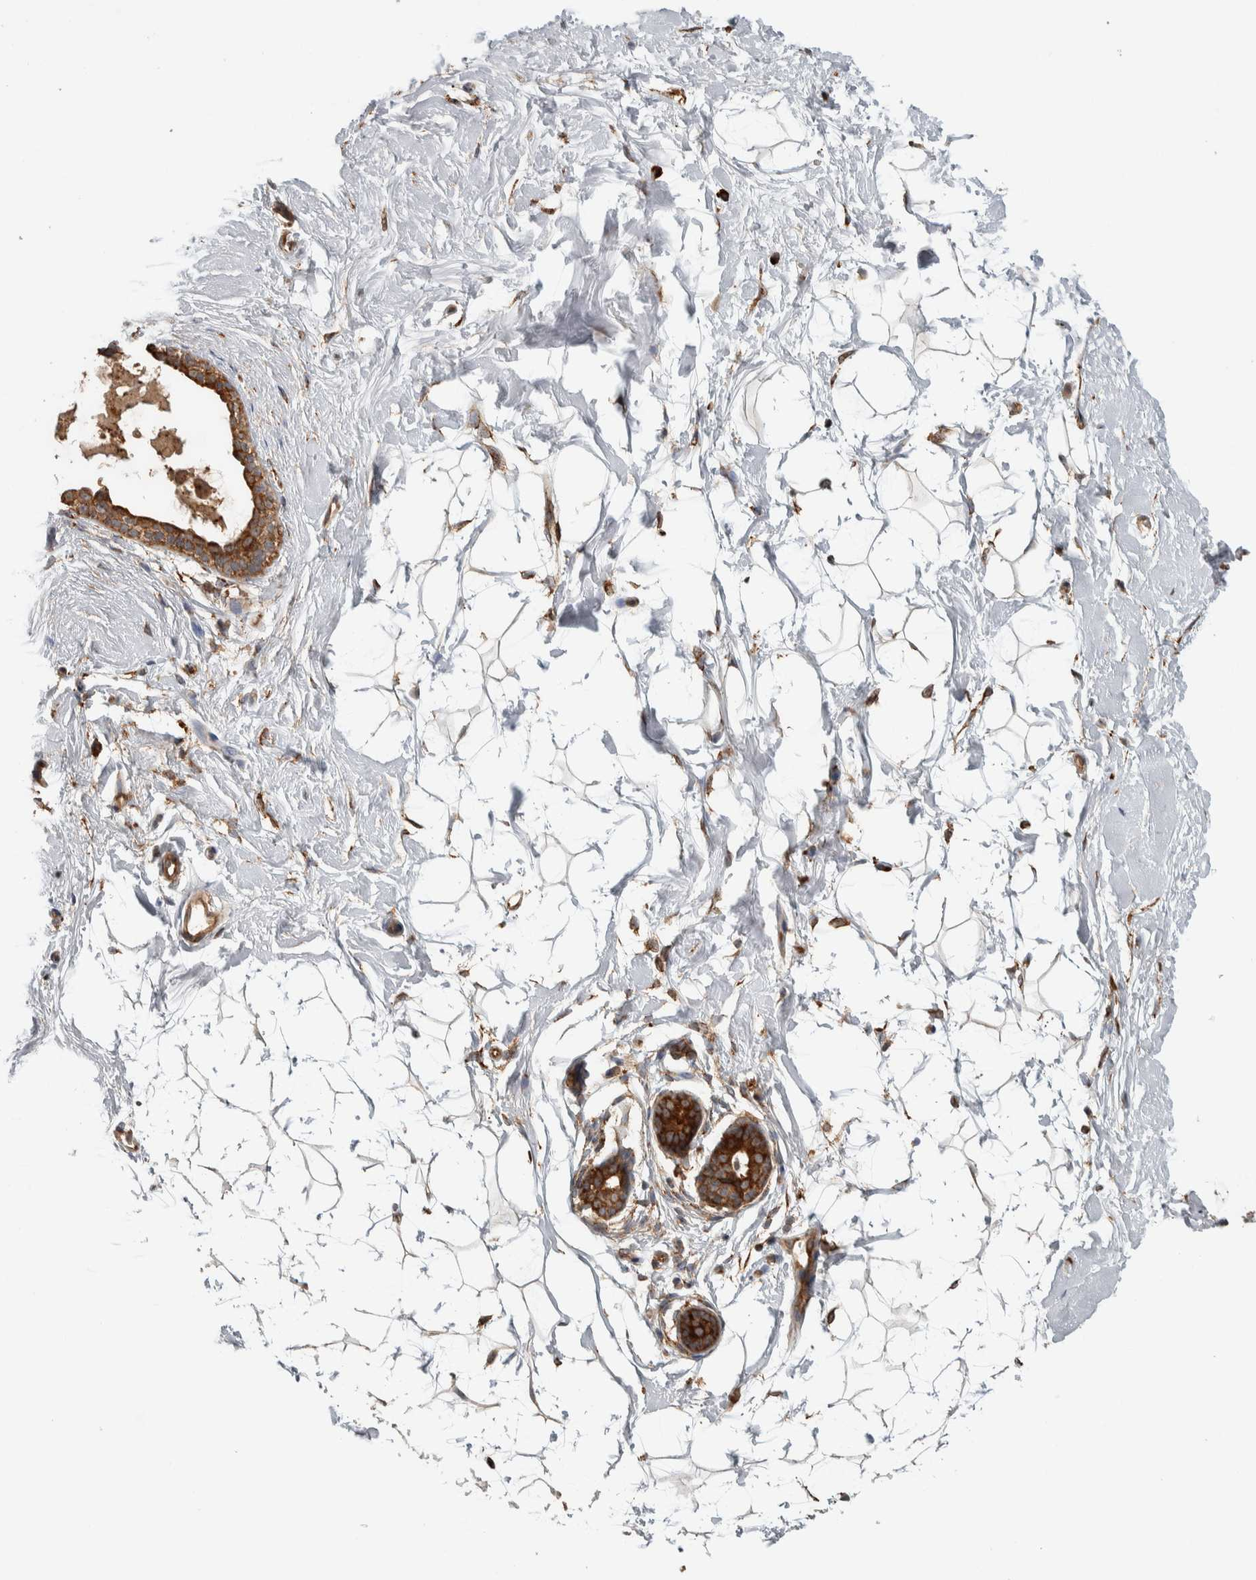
{"staining": {"intensity": "strong", "quantity": "25%-75%", "location": "cytoplasmic/membranous"}, "tissue": "breast", "cell_type": "Adipocytes", "image_type": "normal", "snomed": [{"axis": "morphology", "description": "Normal tissue, NOS"}, {"axis": "topography", "description": "Breast"}], "caption": "Brown immunohistochemical staining in unremarkable breast demonstrates strong cytoplasmic/membranous staining in about 25%-75% of adipocytes.", "gene": "EIF3H", "patient": {"sex": "female", "age": 22}}